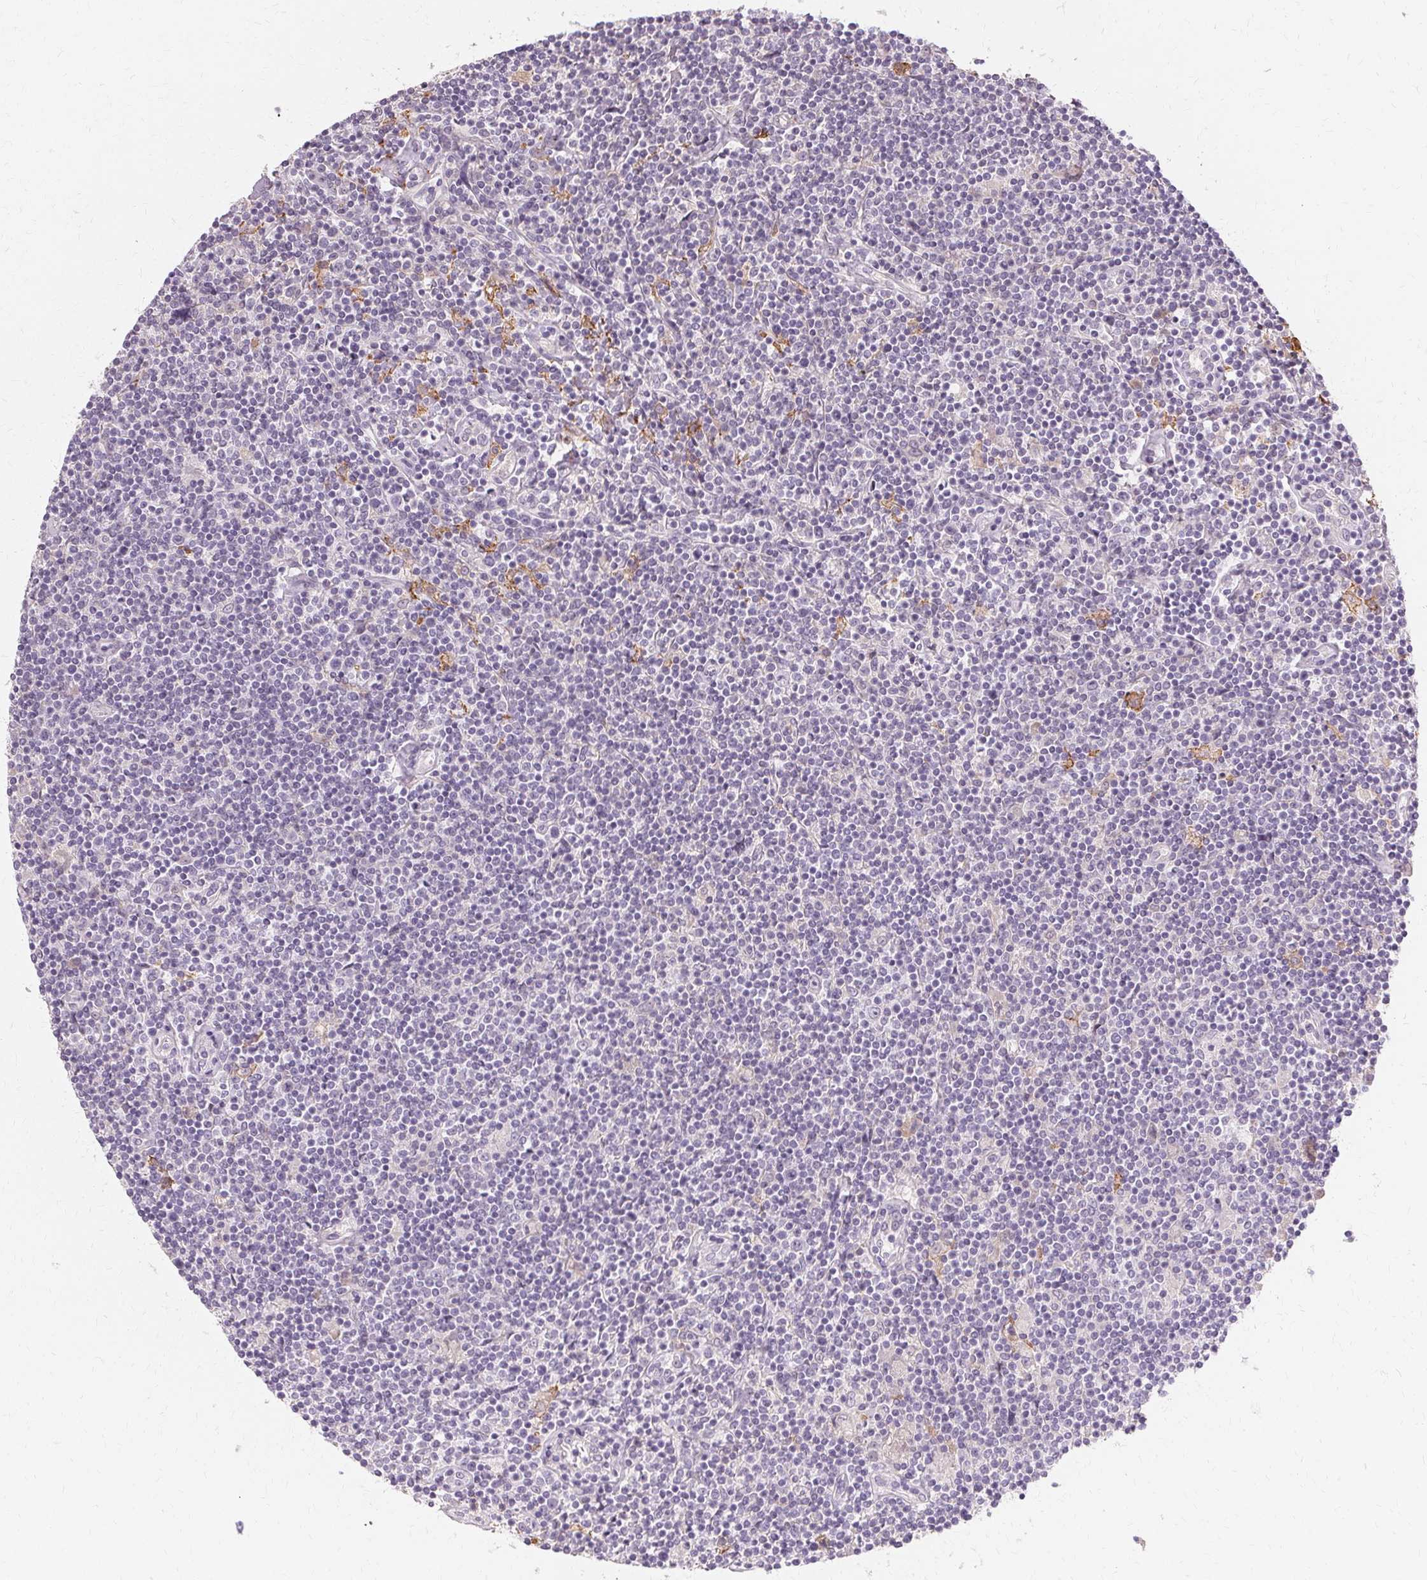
{"staining": {"intensity": "negative", "quantity": "none", "location": "none"}, "tissue": "lymphoma", "cell_type": "Tumor cells", "image_type": "cancer", "snomed": [{"axis": "morphology", "description": "Hodgkin's disease, NOS"}, {"axis": "topography", "description": "Lymph node"}], "caption": "Immunohistochemistry (IHC) of human lymphoma reveals no staining in tumor cells.", "gene": "IFNGR1", "patient": {"sex": "male", "age": 40}}